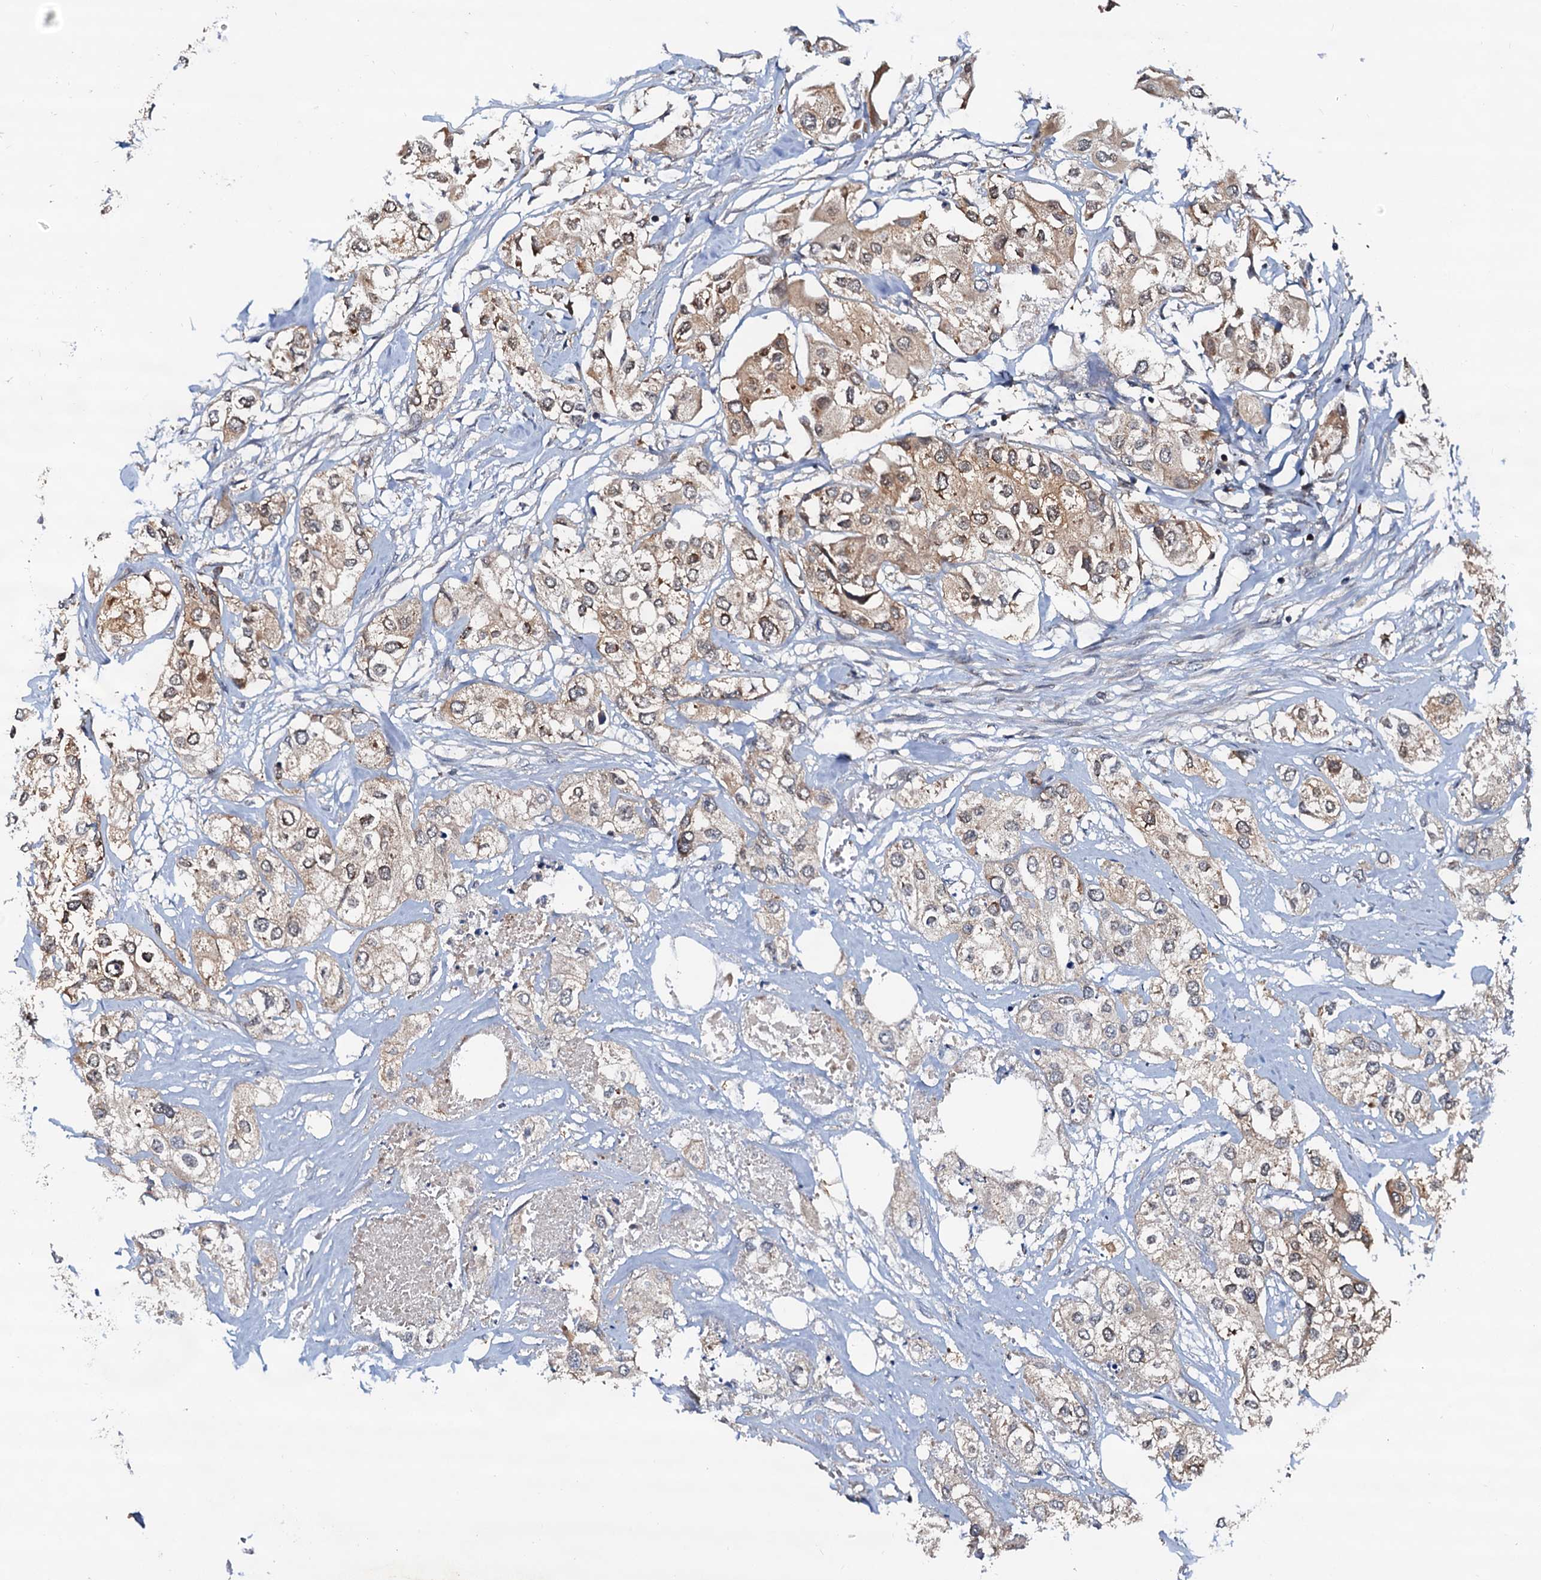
{"staining": {"intensity": "strong", "quantity": "25%-75%", "location": "cytoplasmic/membranous,nuclear"}, "tissue": "urothelial cancer", "cell_type": "Tumor cells", "image_type": "cancer", "snomed": [{"axis": "morphology", "description": "Urothelial carcinoma, High grade"}, {"axis": "topography", "description": "Urinary bladder"}], "caption": "A micrograph of human urothelial cancer stained for a protein demonstrates strong cytoplasmic/membranous and nuclear brown staining in tumor cells. (DAB (3,3'-diaminobenzidine) = brown stain, brightfield microscopy at high magnification).", "gene": "AAGAB", "patient": {"sex": "male", "age": 64}}